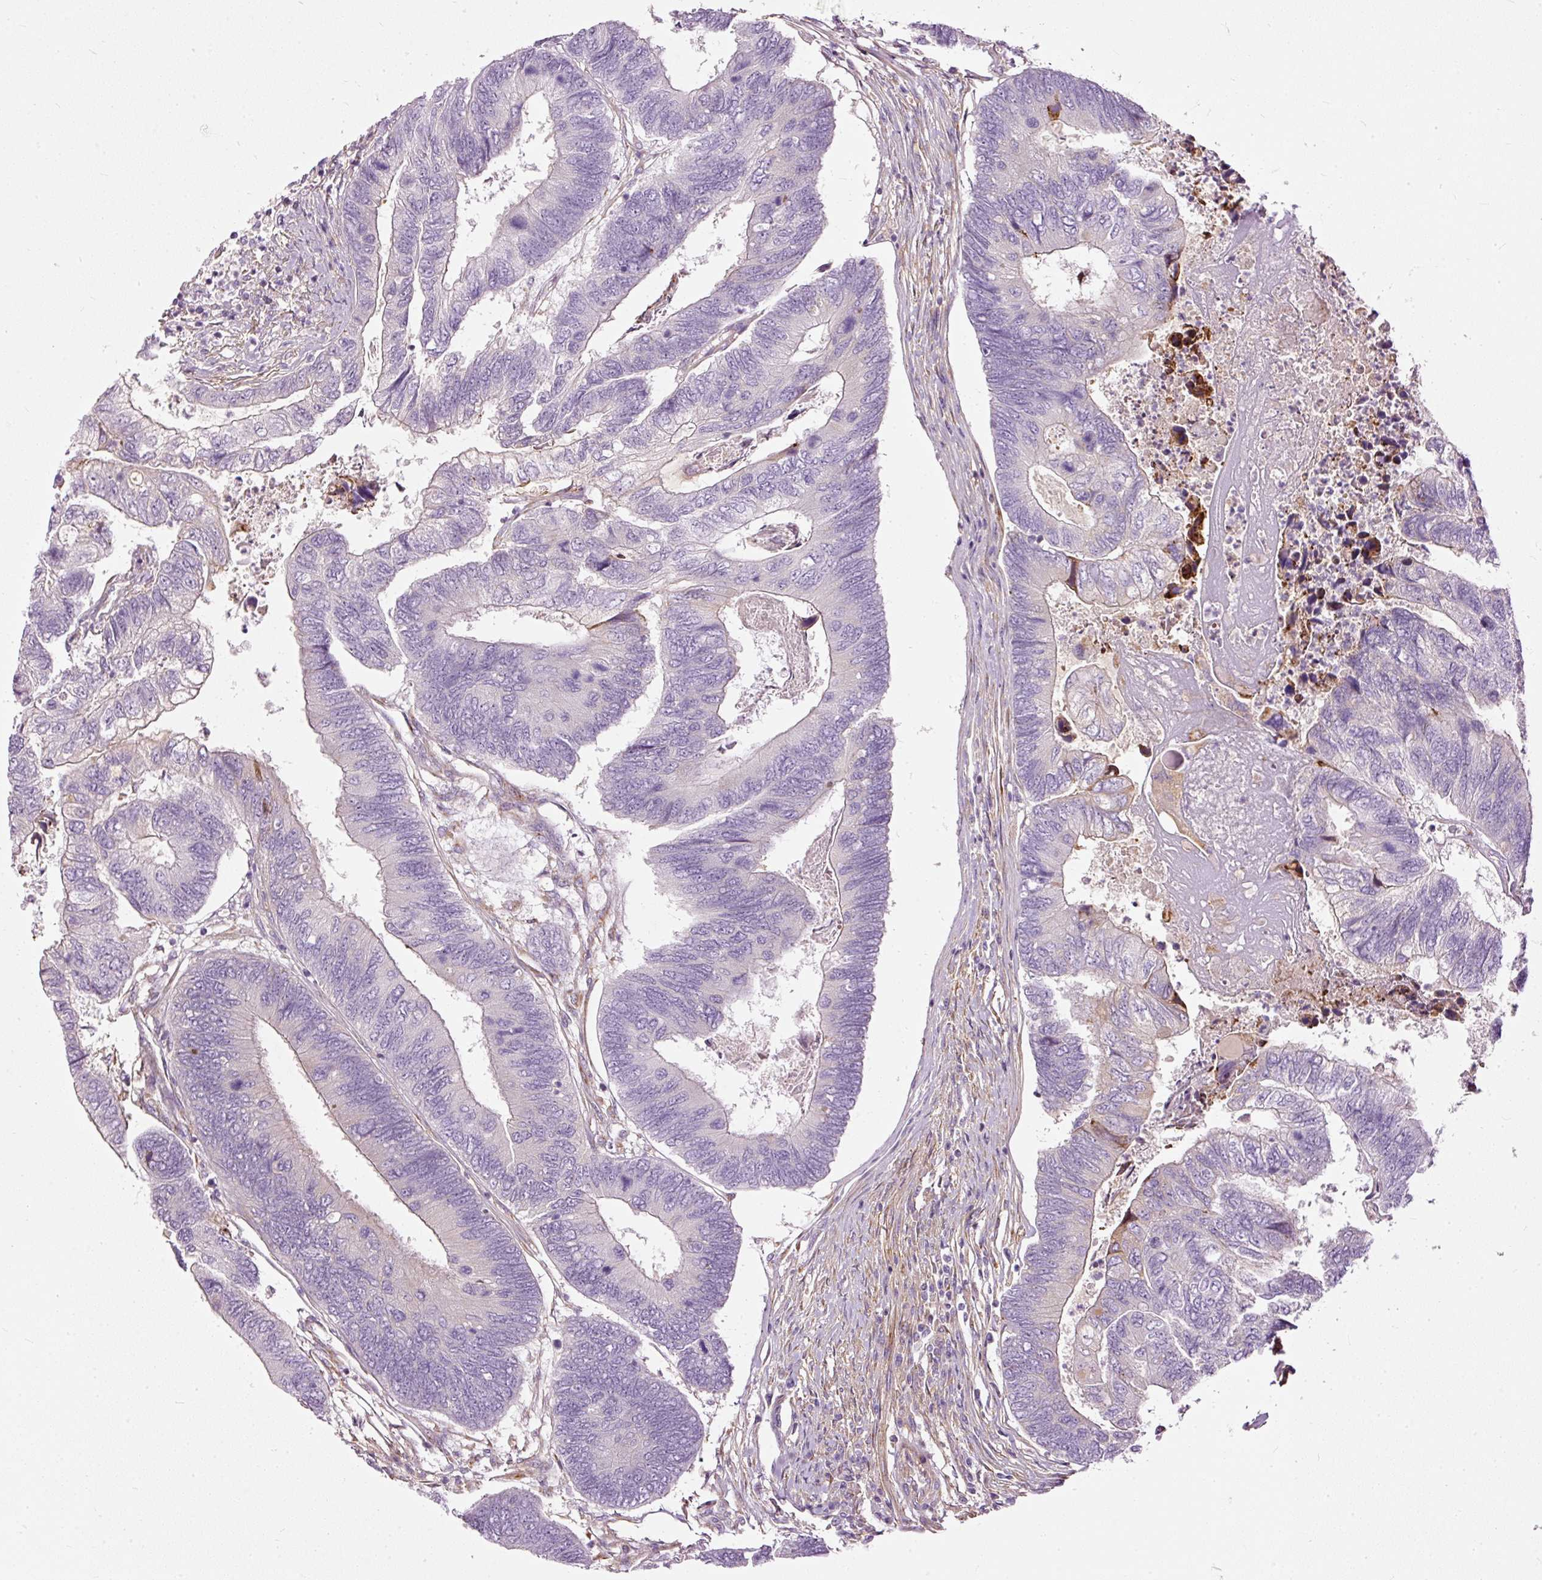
{"staining": {"intensity": "negative", "quantity": "none", "location": "none"}, "tissue": "colorectal cancer", "cell_type": "Tumor cells", "image_type": "cancer", "snomed": [{"axis": "morphology", "description": "Adenocarcinoma, NOS"}, {"axis": "topography", "description": "Colon"}], "caption": "Immunohistochemistry (IHC) of human colorectal adenocarcinoma displays no positivity in tumor cells.", "gene": "PAQR9", "patient": {"sex": "female", "age": 67}}